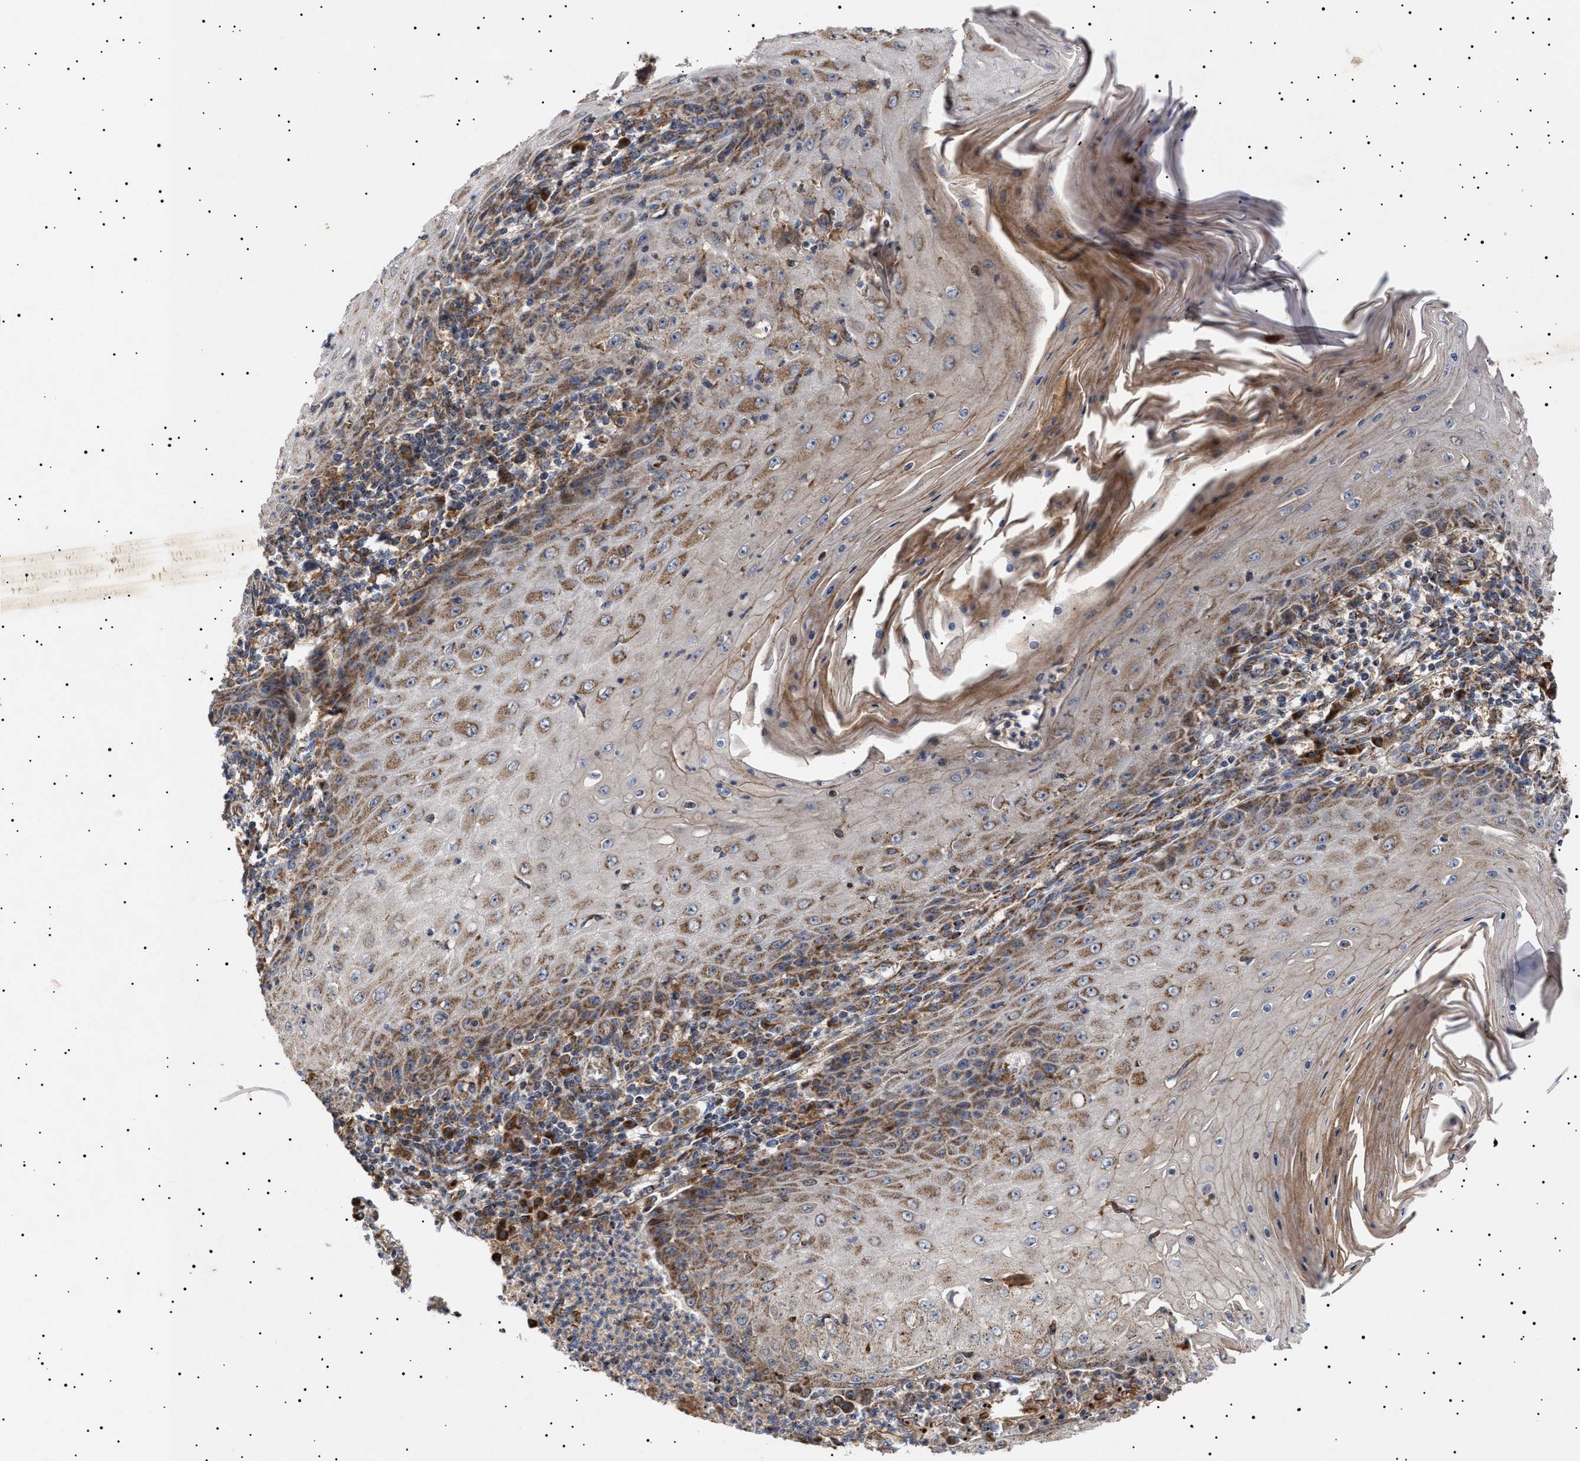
{"staining": {"intensity": "moderate", "quantity": ">75%", "location": "cytoplasmic/membranous"}, "tissue": "skin cancer", "cell_type": "Tumor cells", "image_type": "cancer", "snomed": [{"axis": "morphology", "description": "Squamous cell carcinoma, NOS"}, {"axis": "topography", "description": "Skin"}], "caption": "Brown immunohistochemical staining in human skin cancer (squamous cell carcinoma) exhibits moderate cytoplasmic/membranous expression in about >75% of tumor cells.", "gene": "MRPL10", "patient": {"sex": "female", "age": 73}}